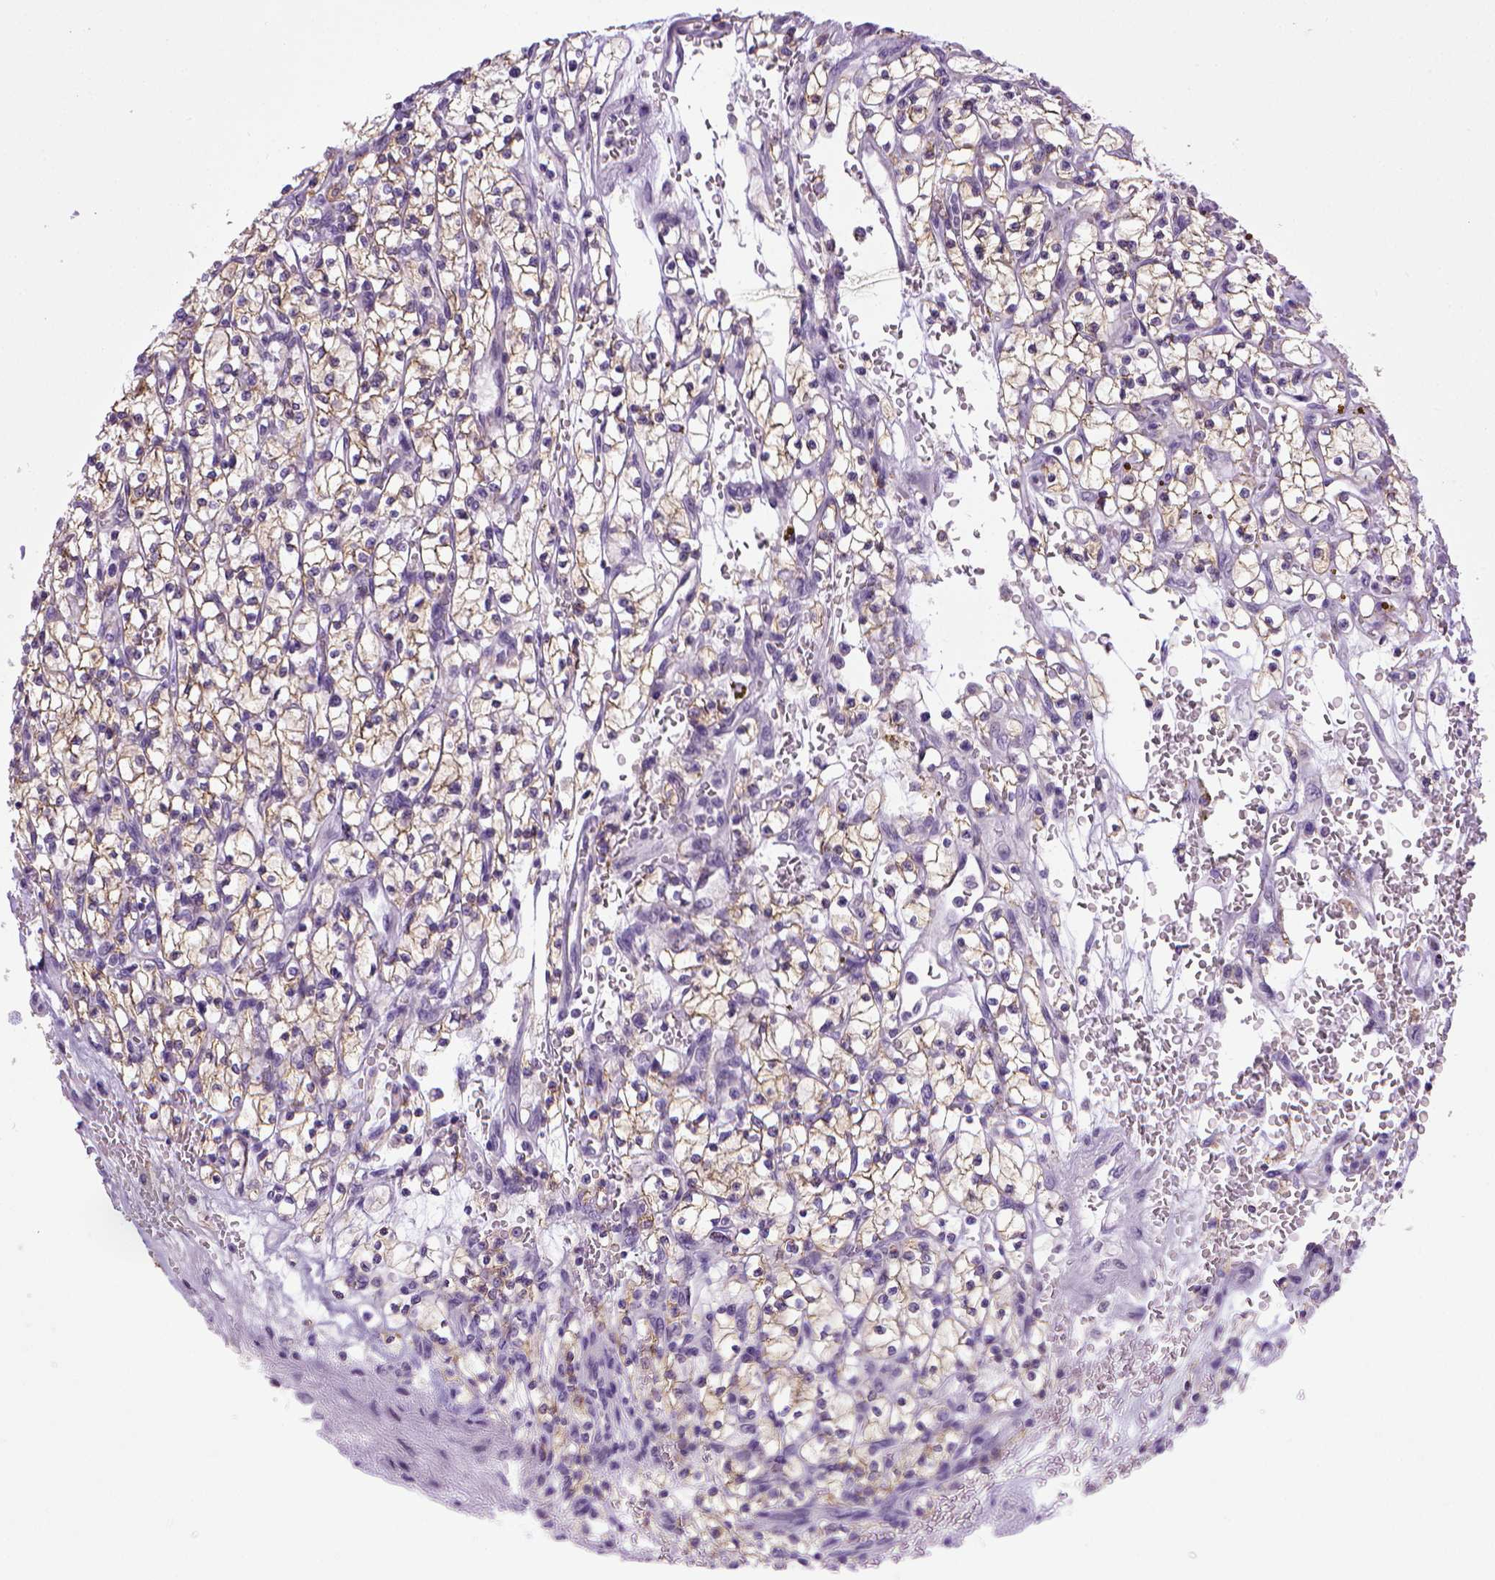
{"staining": {"intensity": "weak", "quantity": ">75%", "location": "cytoplasmic/membranous"}, "tissue": "renal cancer", "cell_type": "Tumor cells", "image_type": "cancer", "snomed": [{"axis": "morphology", "description": "Adenocarcinoma, NOS"}, {"axis": "topography", "description": "Kidney"}], "caption": "Protein staining displays weak cytoplasmic/membranous positivity in approximately >75% of tumor cells in adenocarcinoma (renal).", "gene": "CDH1", "patient": {"sex": "female", "age": 64}}